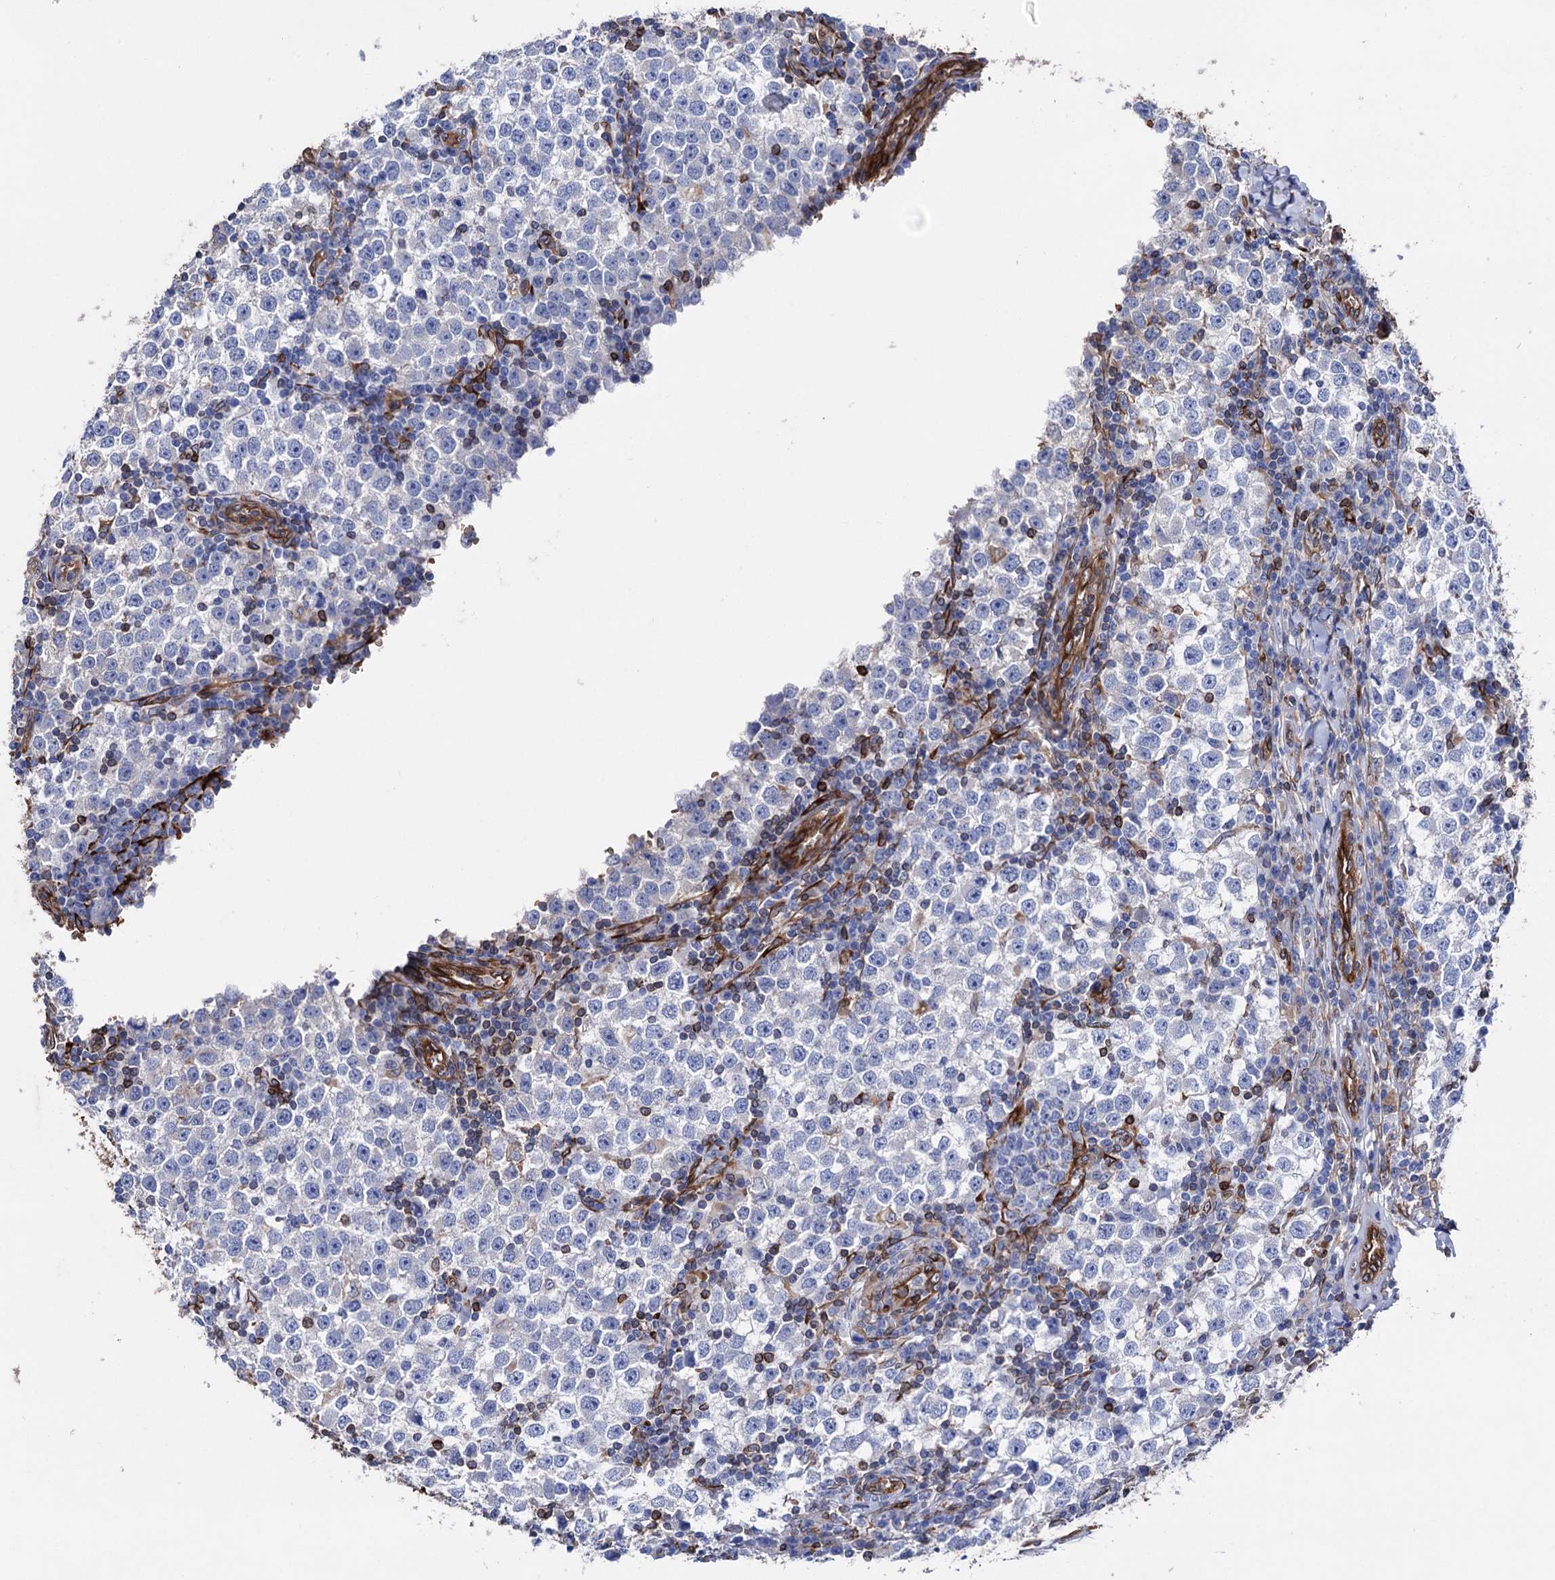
{"staining": {"intensity": "negative", "quantity": "none", "location": "none"}, "tissue": "testis cancer", "cell_type": "Tumor cells", "image_type": "cancer", "snomed": [{"axis": "morphology", "description": "Seminoma, NOS"}, {"axis": "topography", "description": "Testis"}], "caption": "IHC histopathology image of neoplastic tissue: testis cancer (seminoma) stained with DAB exhibits no significant protein expression in tumor cells.", "gene": "STING1", "patient": {"sex": "male", "age": 65}}